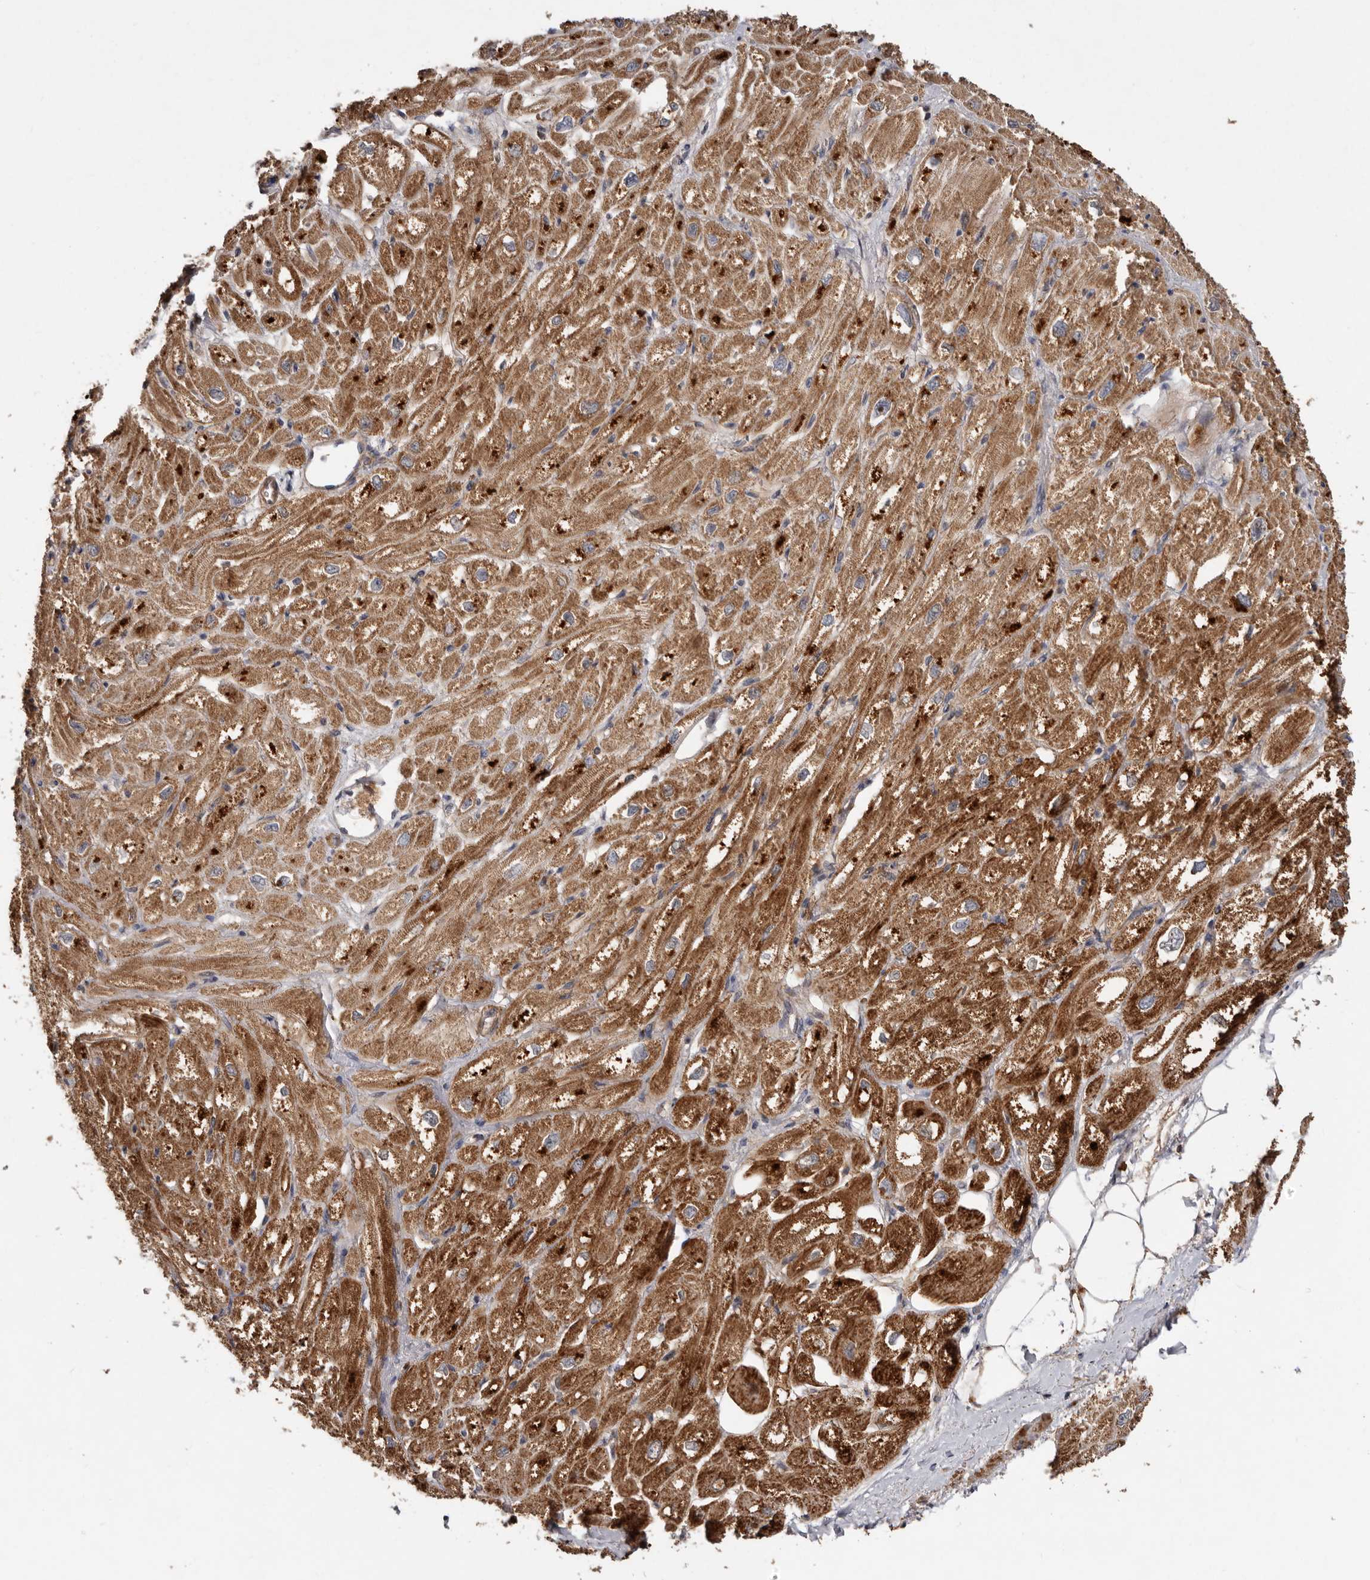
{"staining": {"intensity": "strong", "quantity": ">75%", "location": "cytoplasmic/membranous"}, "tissue": "heart muscle", "cell_type": "Cardiomyocytes", "image_type": "normal", "snomed": [{"axis": "morphology", "description": "Normal tissue, NOS"}, {"axis": "topography", "description": "Heart"}], "caption": "Protein staining by immunohistochemistry displays strong cytoplasmic/membranous expression in about >75% of cardiomyocytes in benign heart muscle.", "gene": "GOT1L1", "patient": {"sex": "male", "age": 50}}